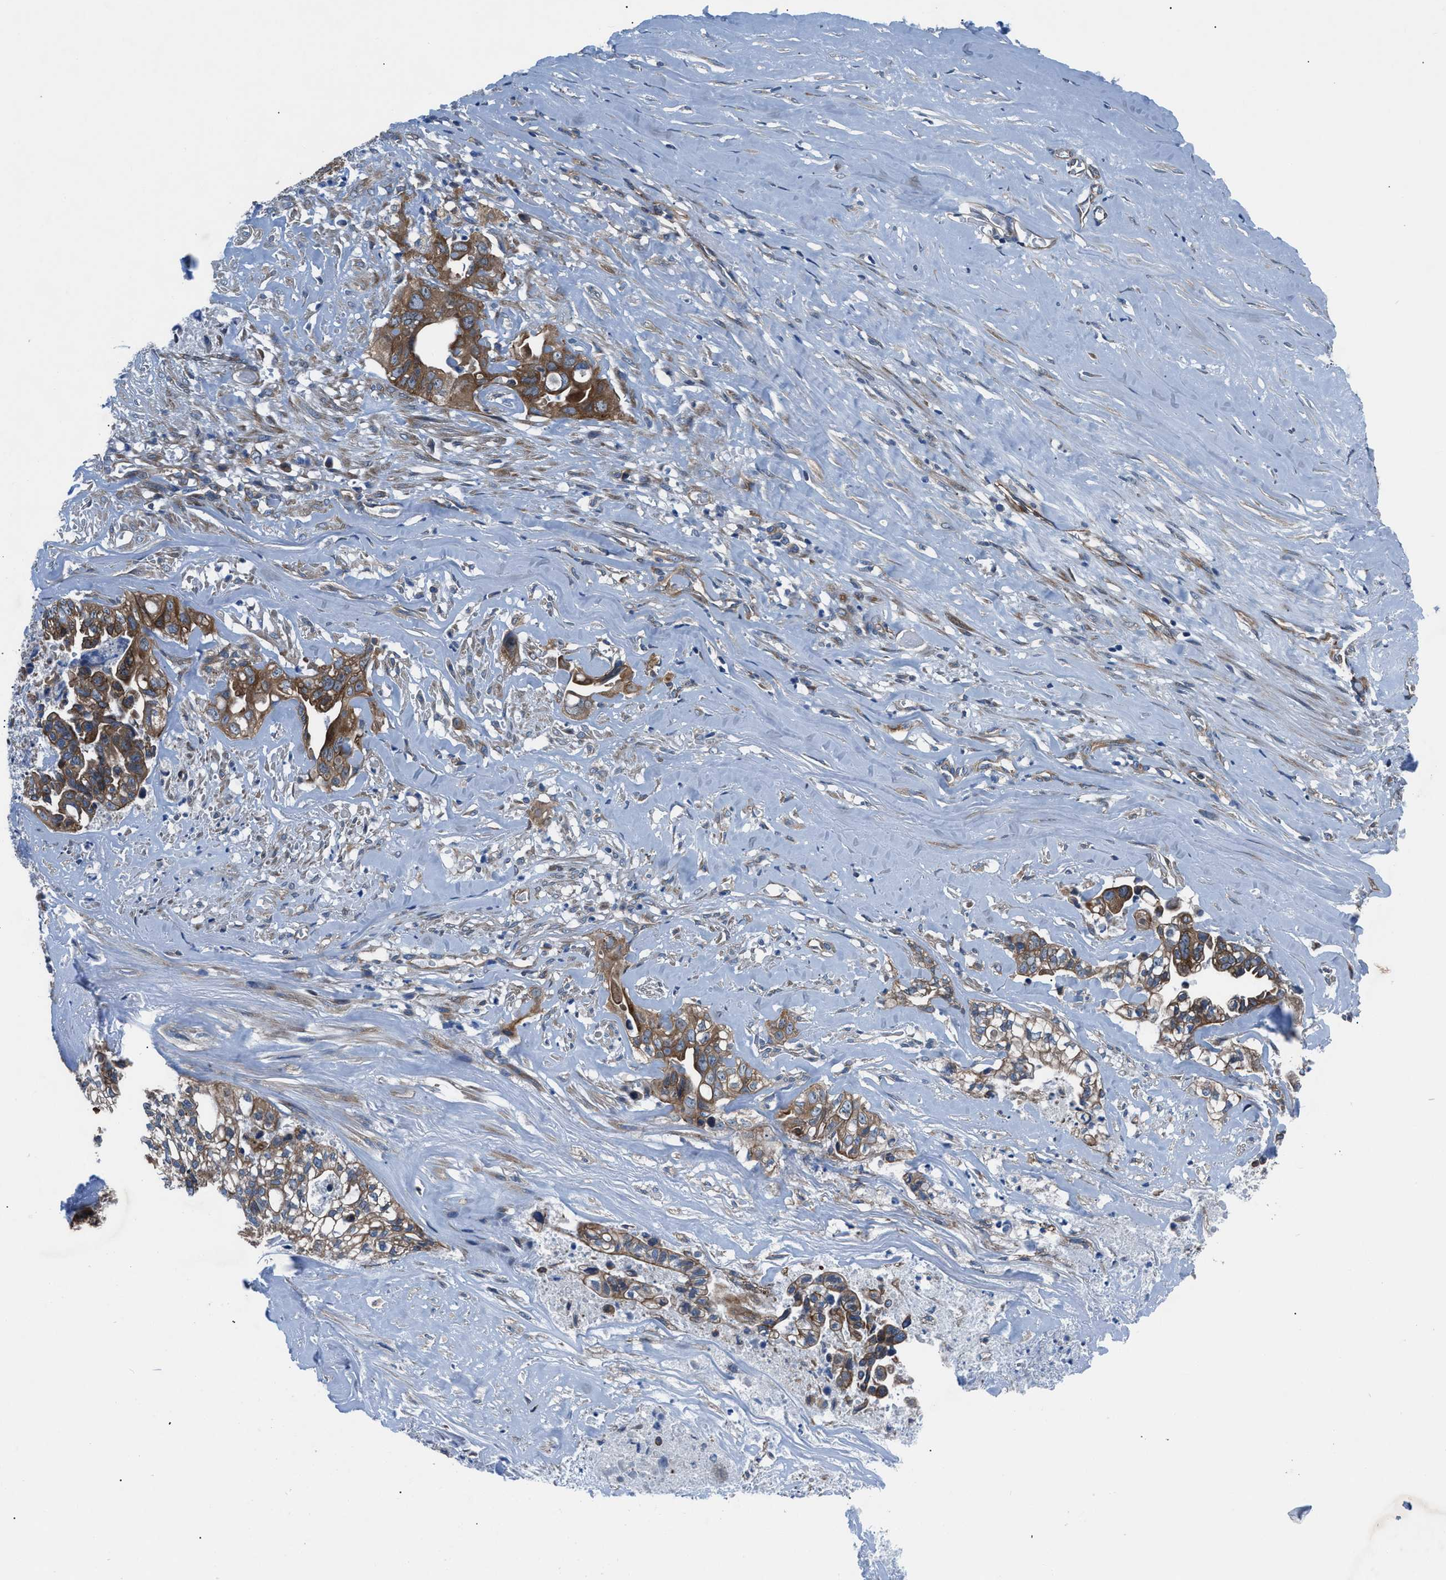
{"staining": {"intensity": "moderate", "quantity": ">75%", "location": "cytoplasmic/membranous"}, "tissue": "liver cancer", "cell_type": "Tumor cells", "image_type": "cancer", "snomed": [{"axis": "morphology", "description": "Cholangiocarcinoma"}, {"axis": "topography", "description": "Liver"}], "caption": "Tumor cells show medium levels of moderate cytoplasmic/membranous positivity in about >75% of cells in human liver cancer.", "gene": "TRIP4", "patient": {"sex": "female", "age": 70}}